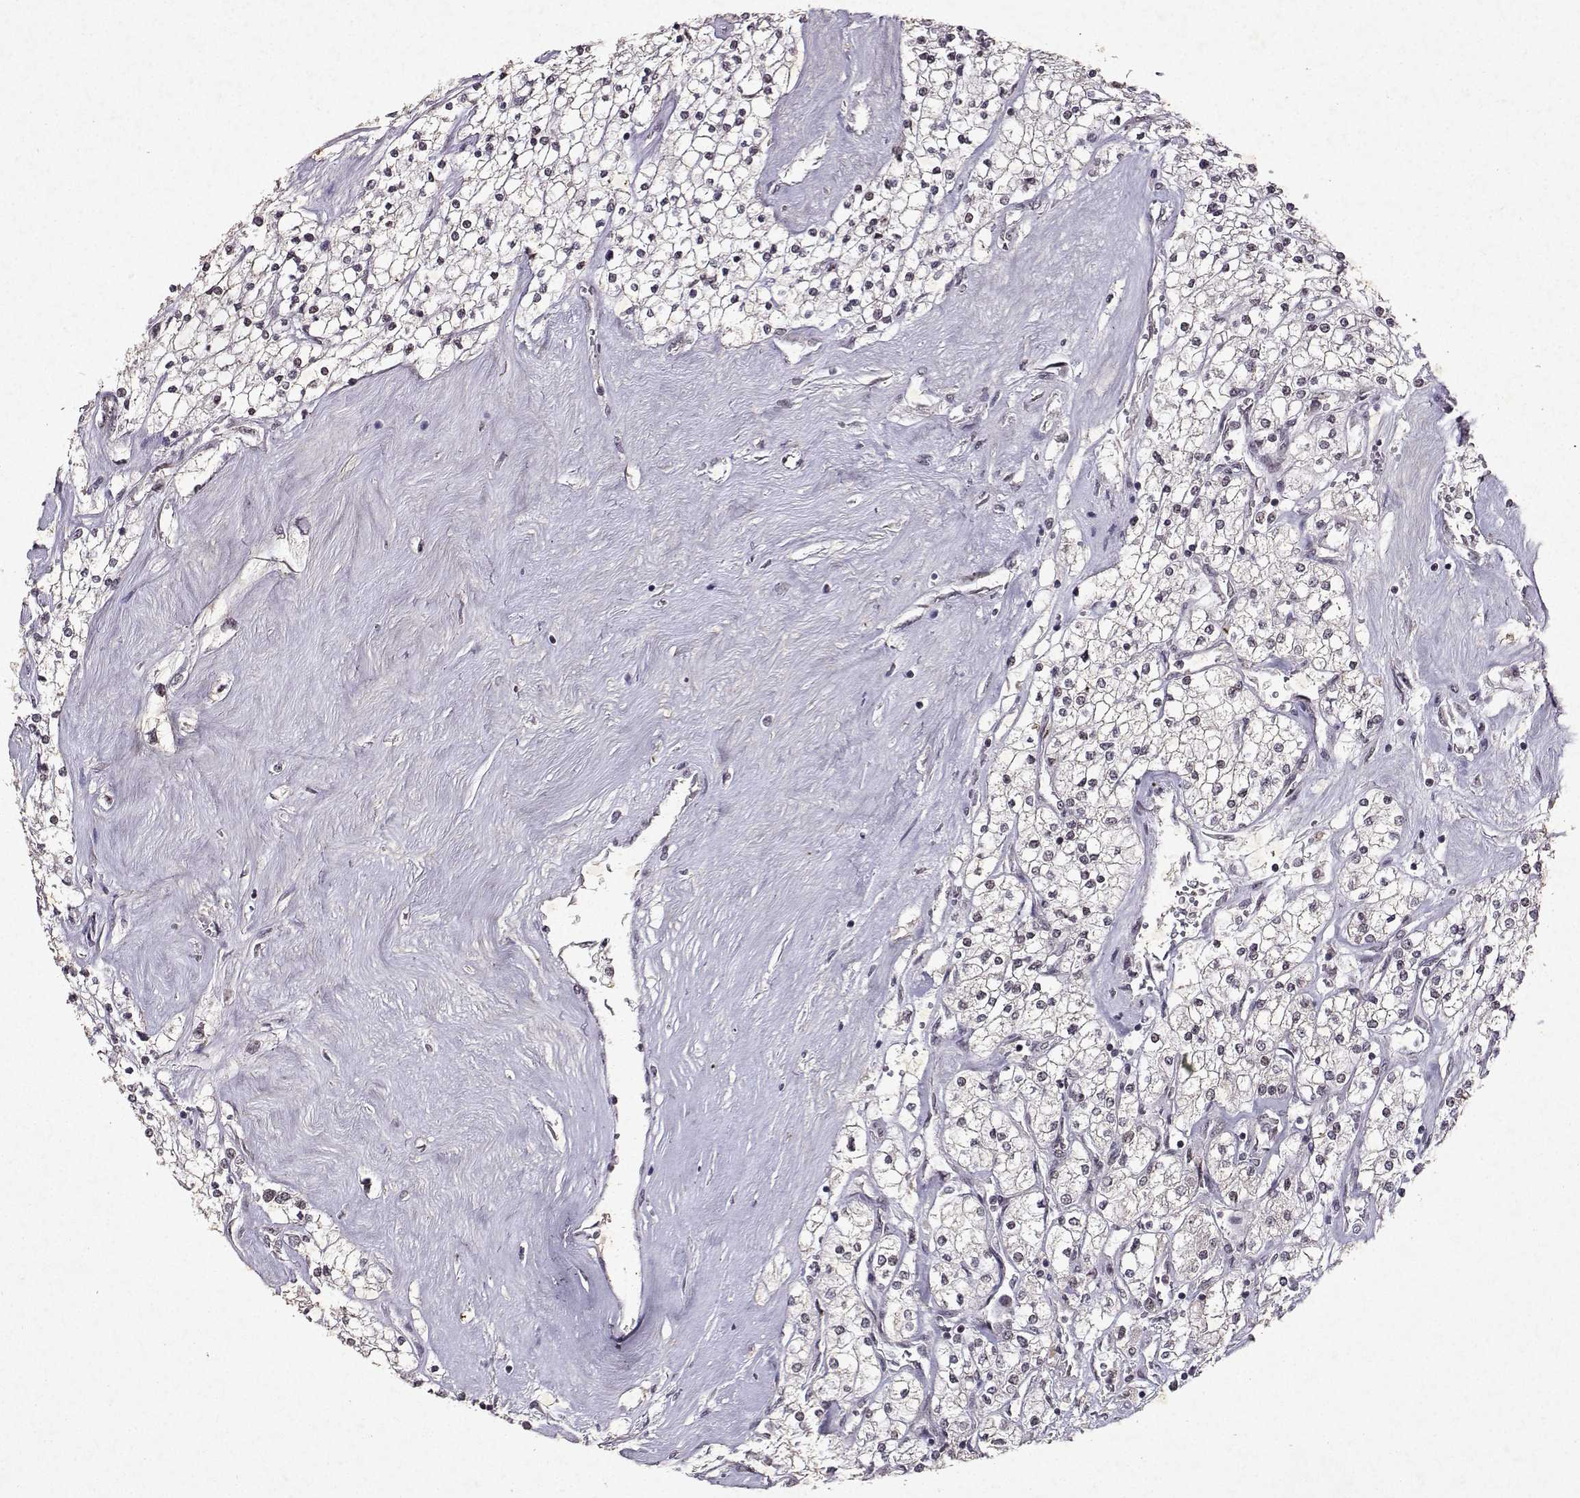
{"staining": {"intensity": "negative", "quantity": "none", "location": "none"}, "tissue": "renal cancer", "cell_type": "Tumor cells", "image_type": "cancer", "snomed": [{"axis": "morphology", "description": "Adenocarcinoma, NOS"}, {"axis": "topography", "description": "Kidney"}], "caption": "DAB (3,3'-diaminobenzidine) immunohistochemical staining of renal adenocarcinoma reveals no significant staining in tumor cells.", "gene": "DDX56", "patient": {"sex": "male", "age": 80}}